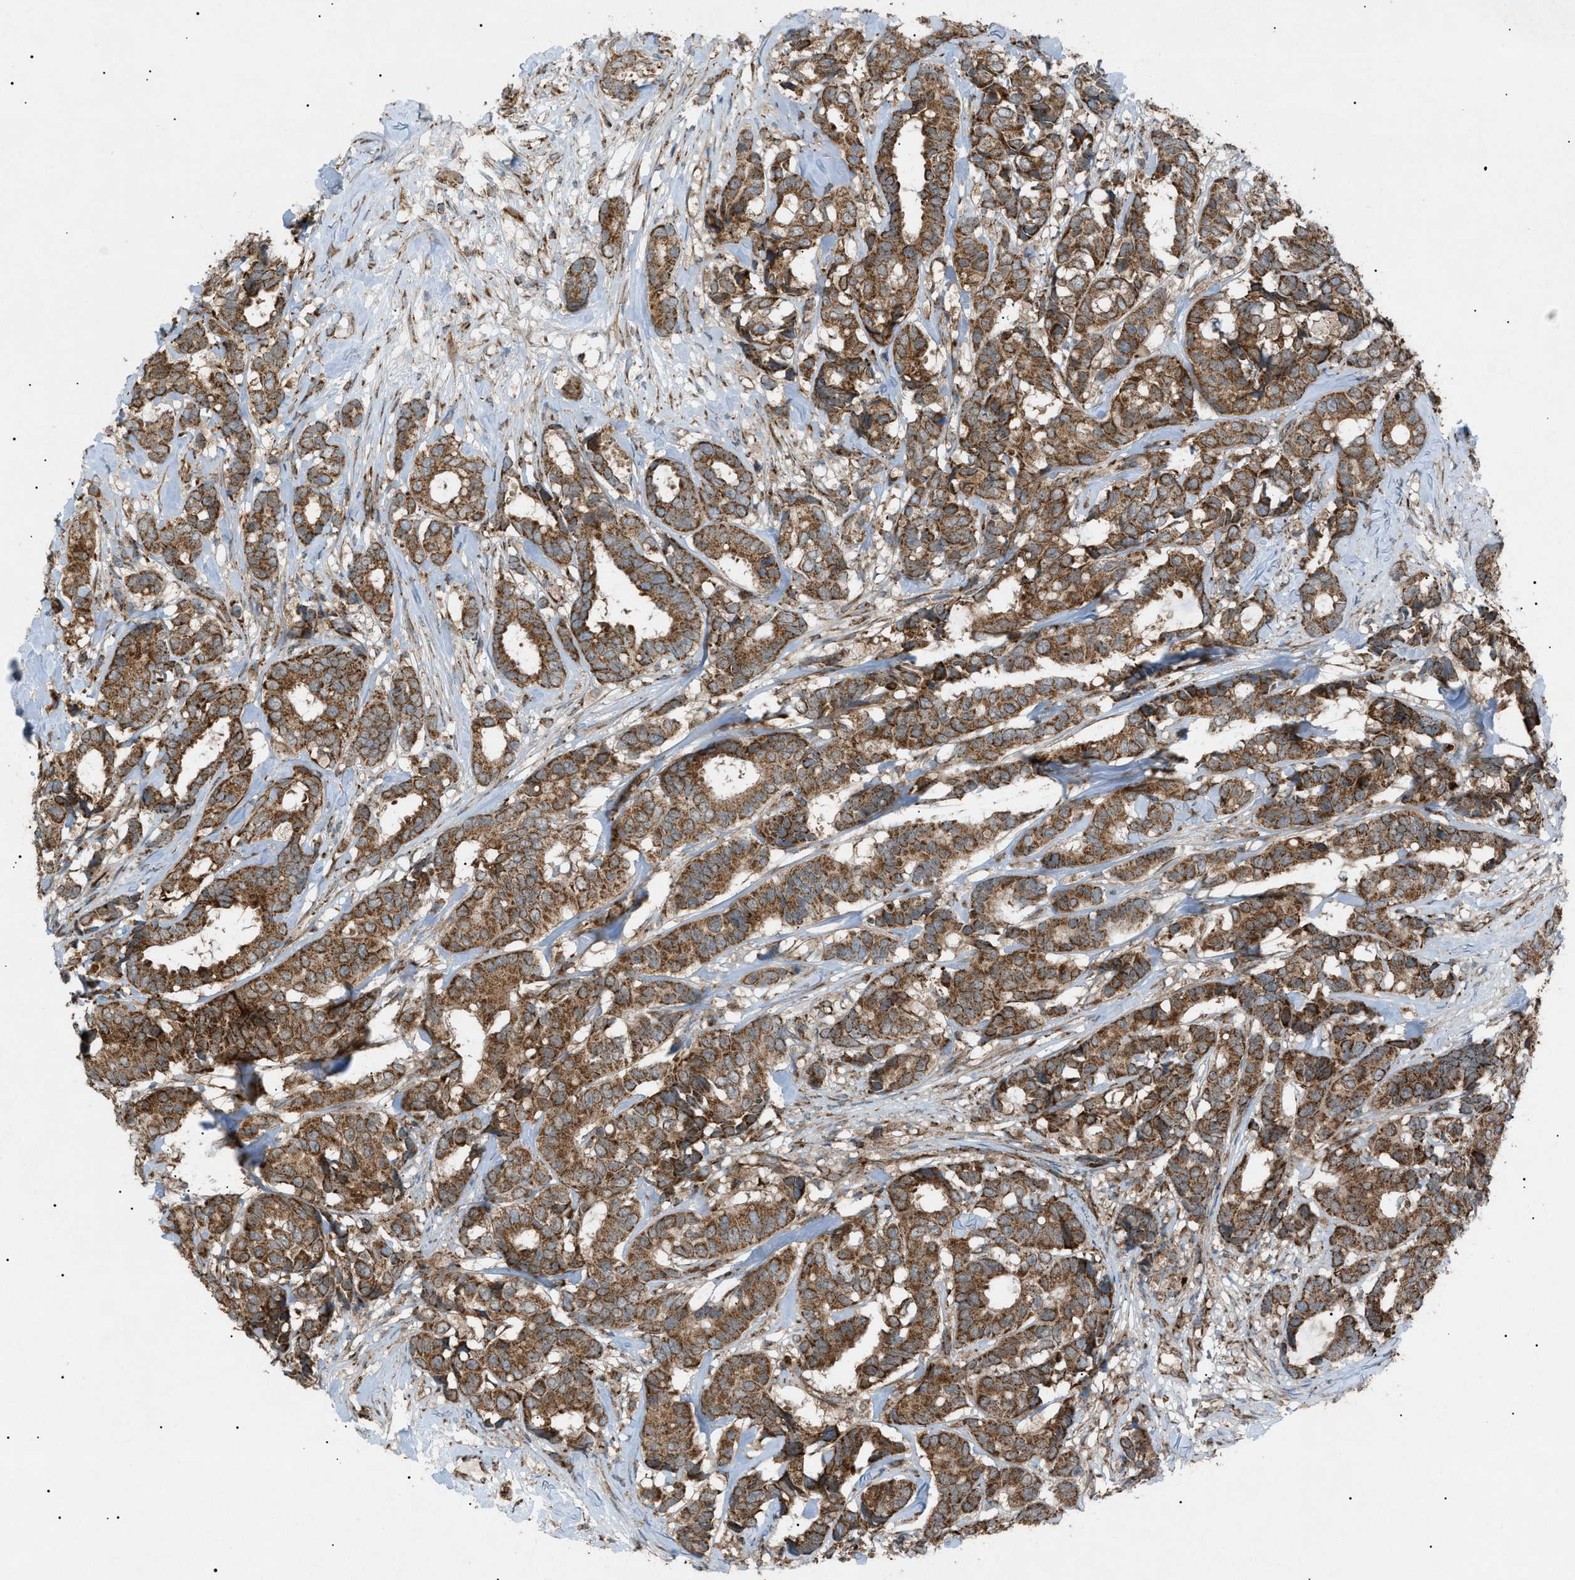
{"staining": {"intensity": "strong", "quantity": ">75%", "location": "cytoplasmic/membranous"}, "tissue": "breast cancer", "cell_type": "Tumor cells", "image_type": "cancer", "snomed": [{"axis": "morphology", "description": "Duct carcinoma"}, {"axis": "topography", "description": "Breast"}], "caption": "Protein staining of invasive ductal carcinoma (breast) tissue demonstrates strong cytoplasmic/membranous staining in about >75% of tumor cells.", "gene": "C1GALT1C1", "patient": {"sex": "female", "age": 87}}